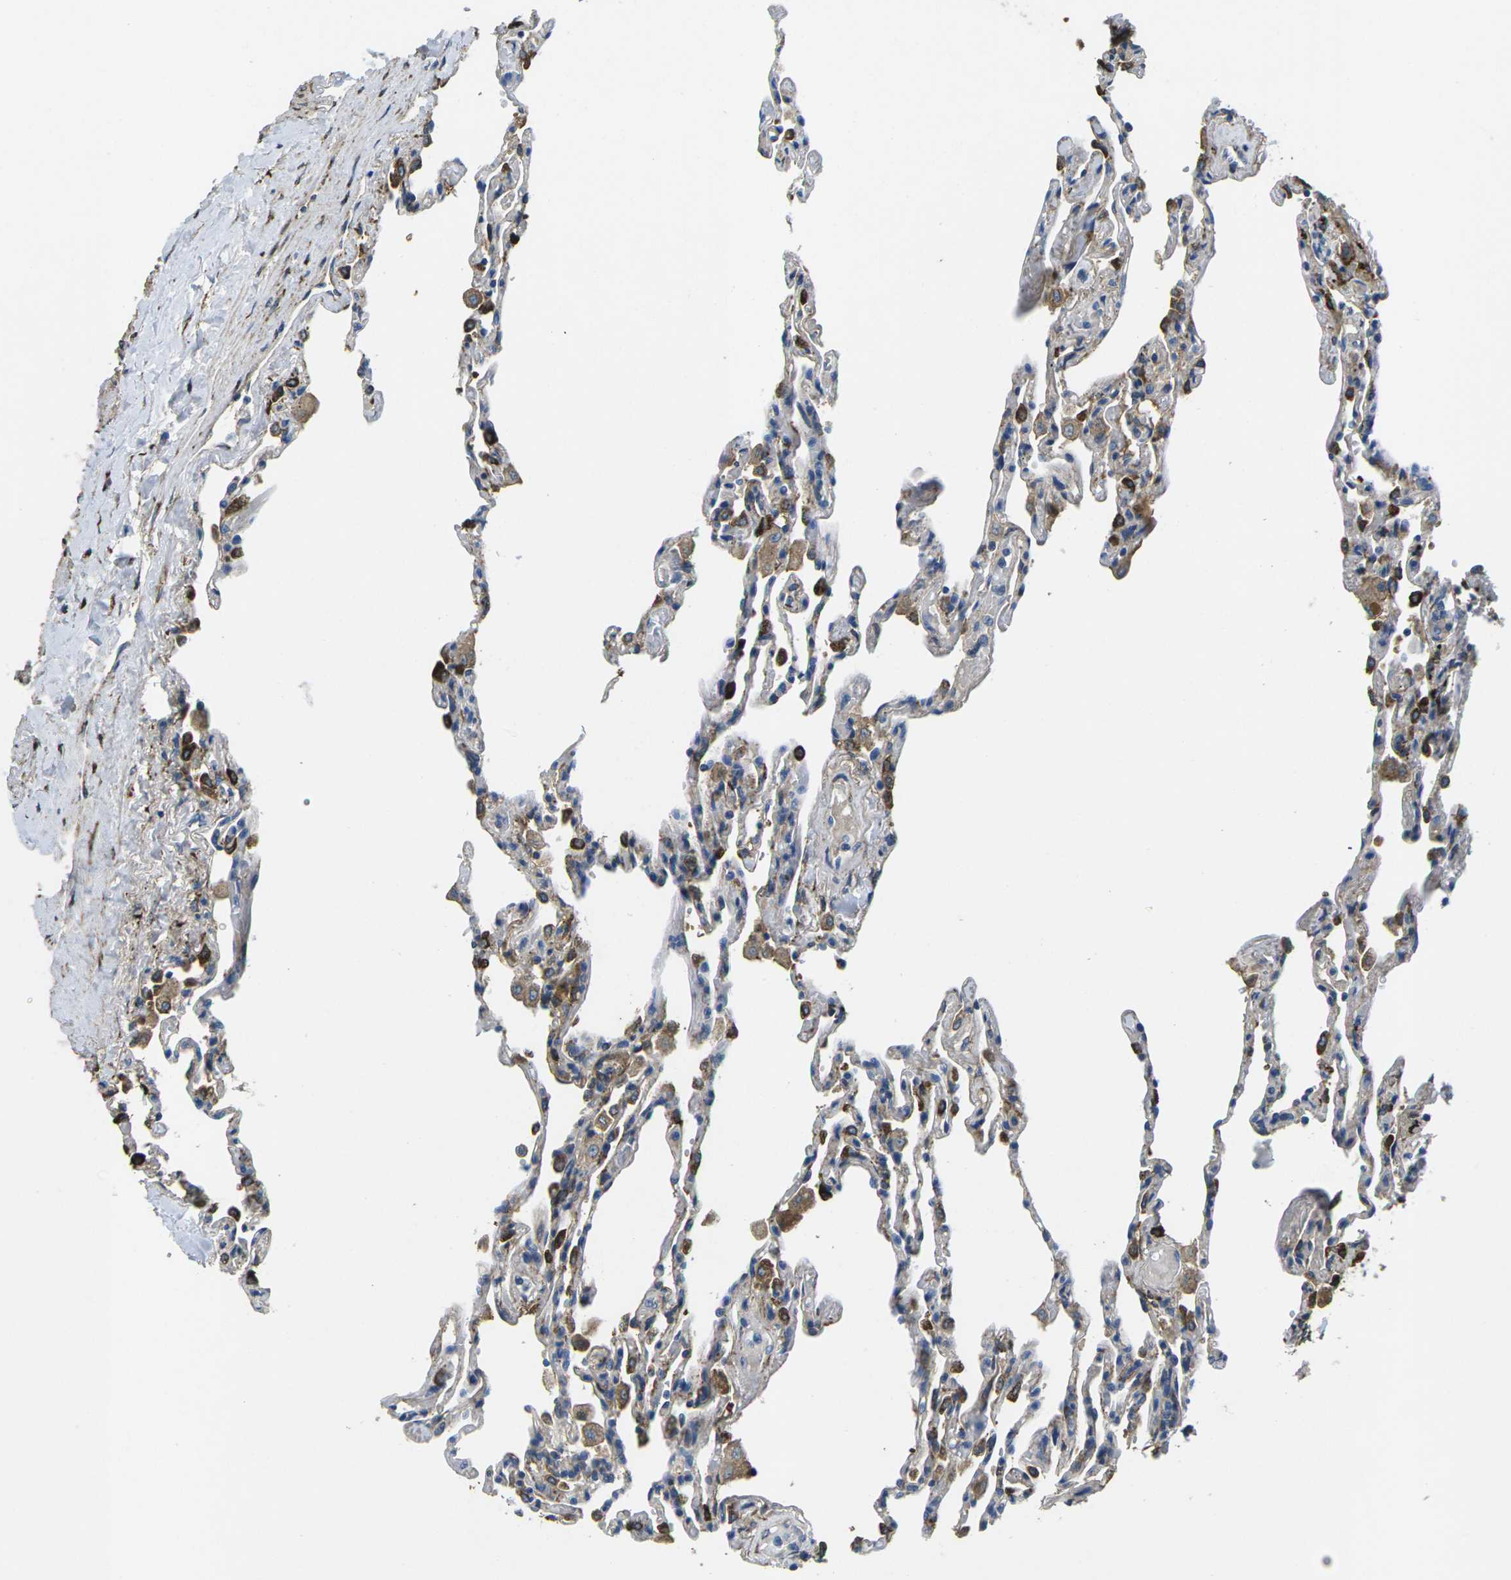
{"staining": {"intensity": "strong", "quantity": "<25%", "location": "cytoplasmic/membranous"}, "tissue": "lung", "cell_type": "Alveolar cells", "image_type": "normal", "snomed": [{"axis": "morphology", "description": "Normal tissue, NOS"}, {"axis": "topography", "description": "Lung"}], "caption": "Brown immunohistochemical staining in normal lung reveals strong cytoplasmic/membranous expression in approximately <25% of alveolar cells.", "gene": "PDZD8", "patient": {"sex": "male", "age": 59}}